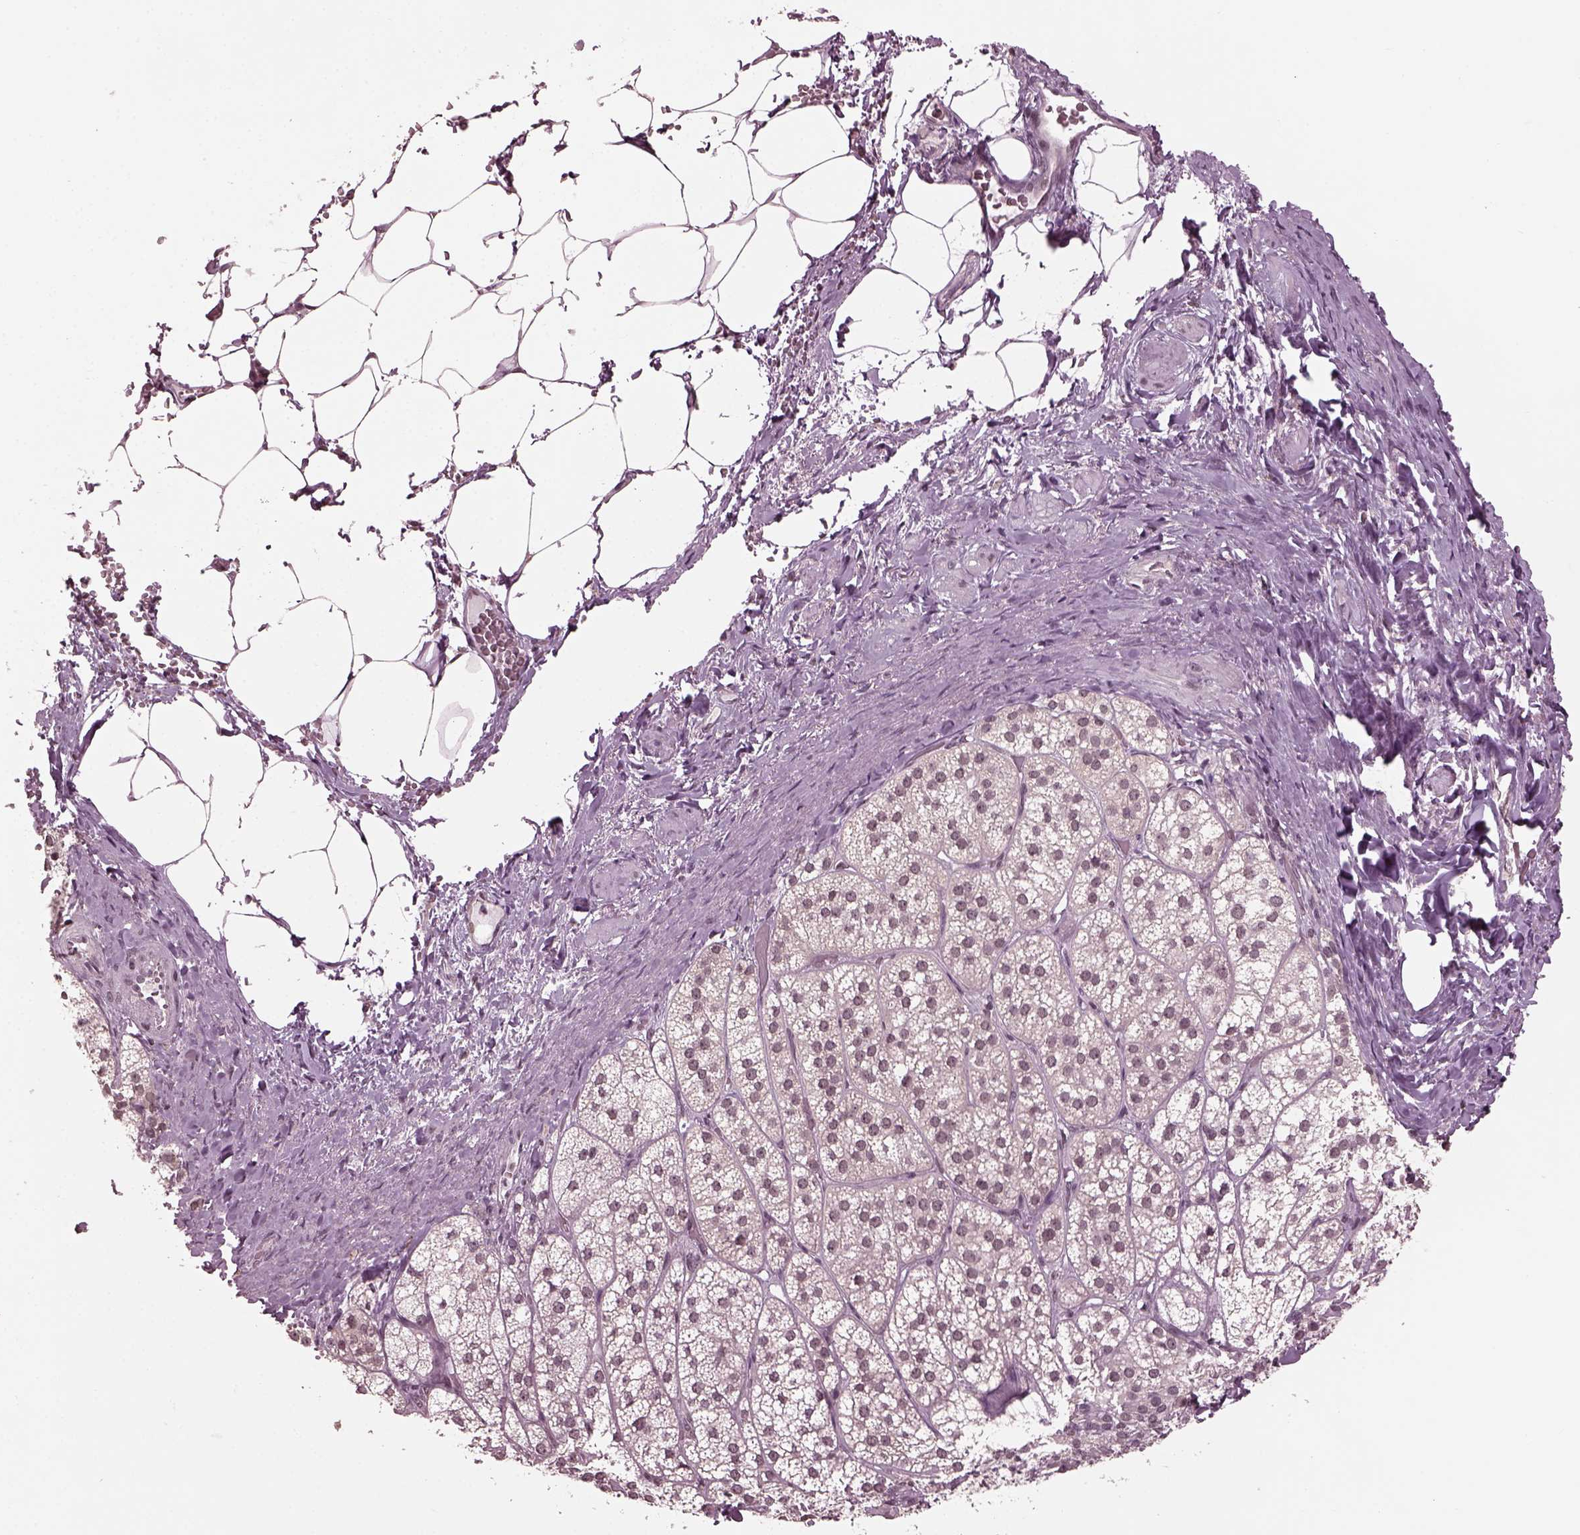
{"staining": {"intensity": "weak", "quantity": "<25%", "location": "nuclear"}, "tissue": "adrenal gland", "cell_type": "Glandular cells", "image_type": "normal", "snomed": [{"axis": "morphology", "description": "Normal tissue, NOS"}, {"axis": "topography", "description": "Adrenal gland"}], "caption": "Glandular cells show no significant protein positivity in benign adrenal gland. (DAB (3,3'-diaminobenzidine) immunohistochemistry visualized using brightfield microscopy, high magnification).", "gene": "RUVBL2", "patient": {"sex": "female", "age": 60}}